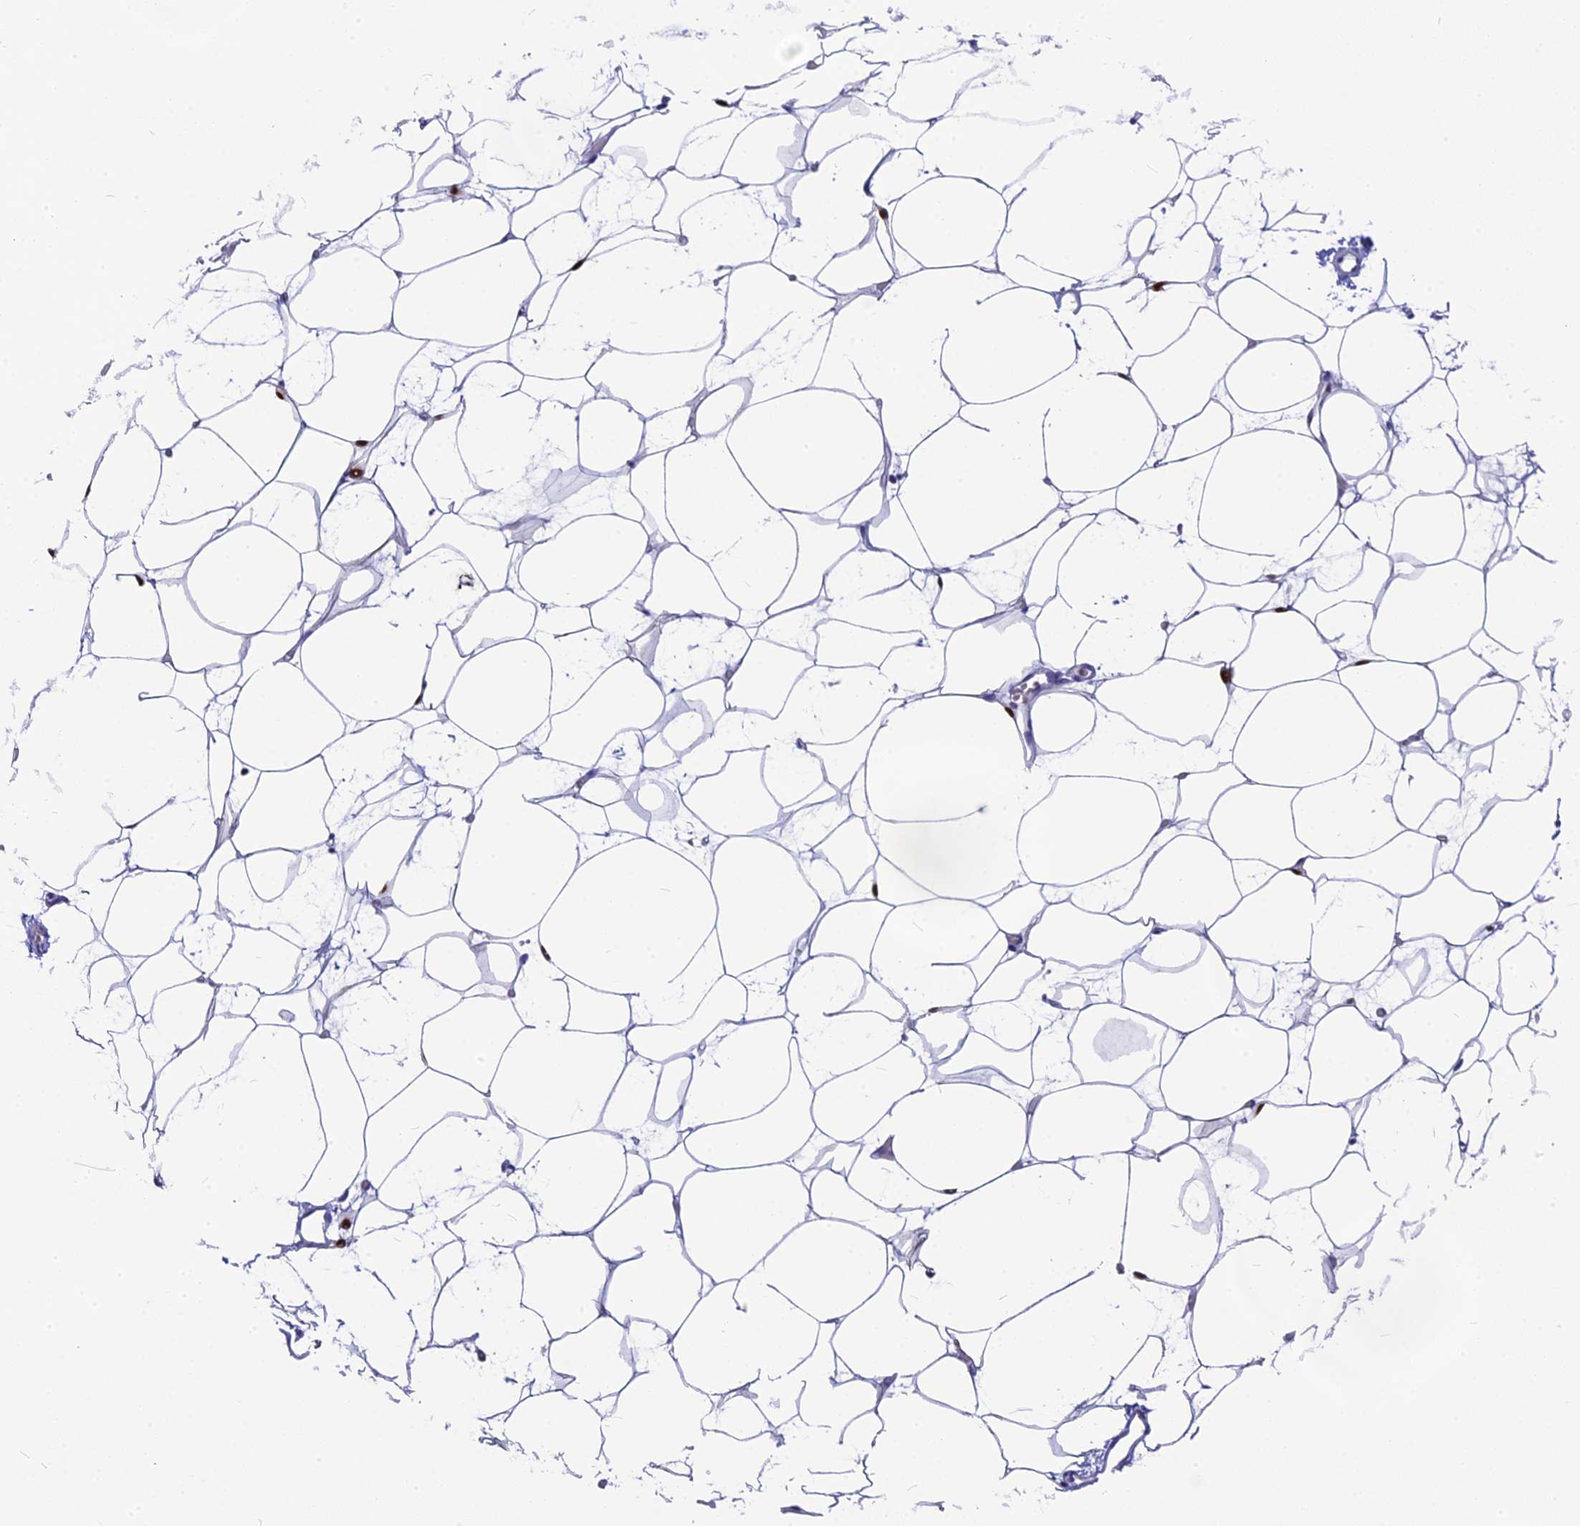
{"staining": {"intensity": "negative", "quantity": "none", "location": "none"}, "tissue": "adipose tissue", "cell_type": "Adipocytes", "image_type": "normal", "snomed": [{"axis": "morphology", "description": "Normal tissue, NOS"}, {"axis": "topography", "description": "Breast"}], "caption": "Unremarkable adipose tissue was stained to show a protein in brown. There is no significant staining in adipocytes.", "gene": "NKPD1", "patient": {"sex": "female", "age": 23}}